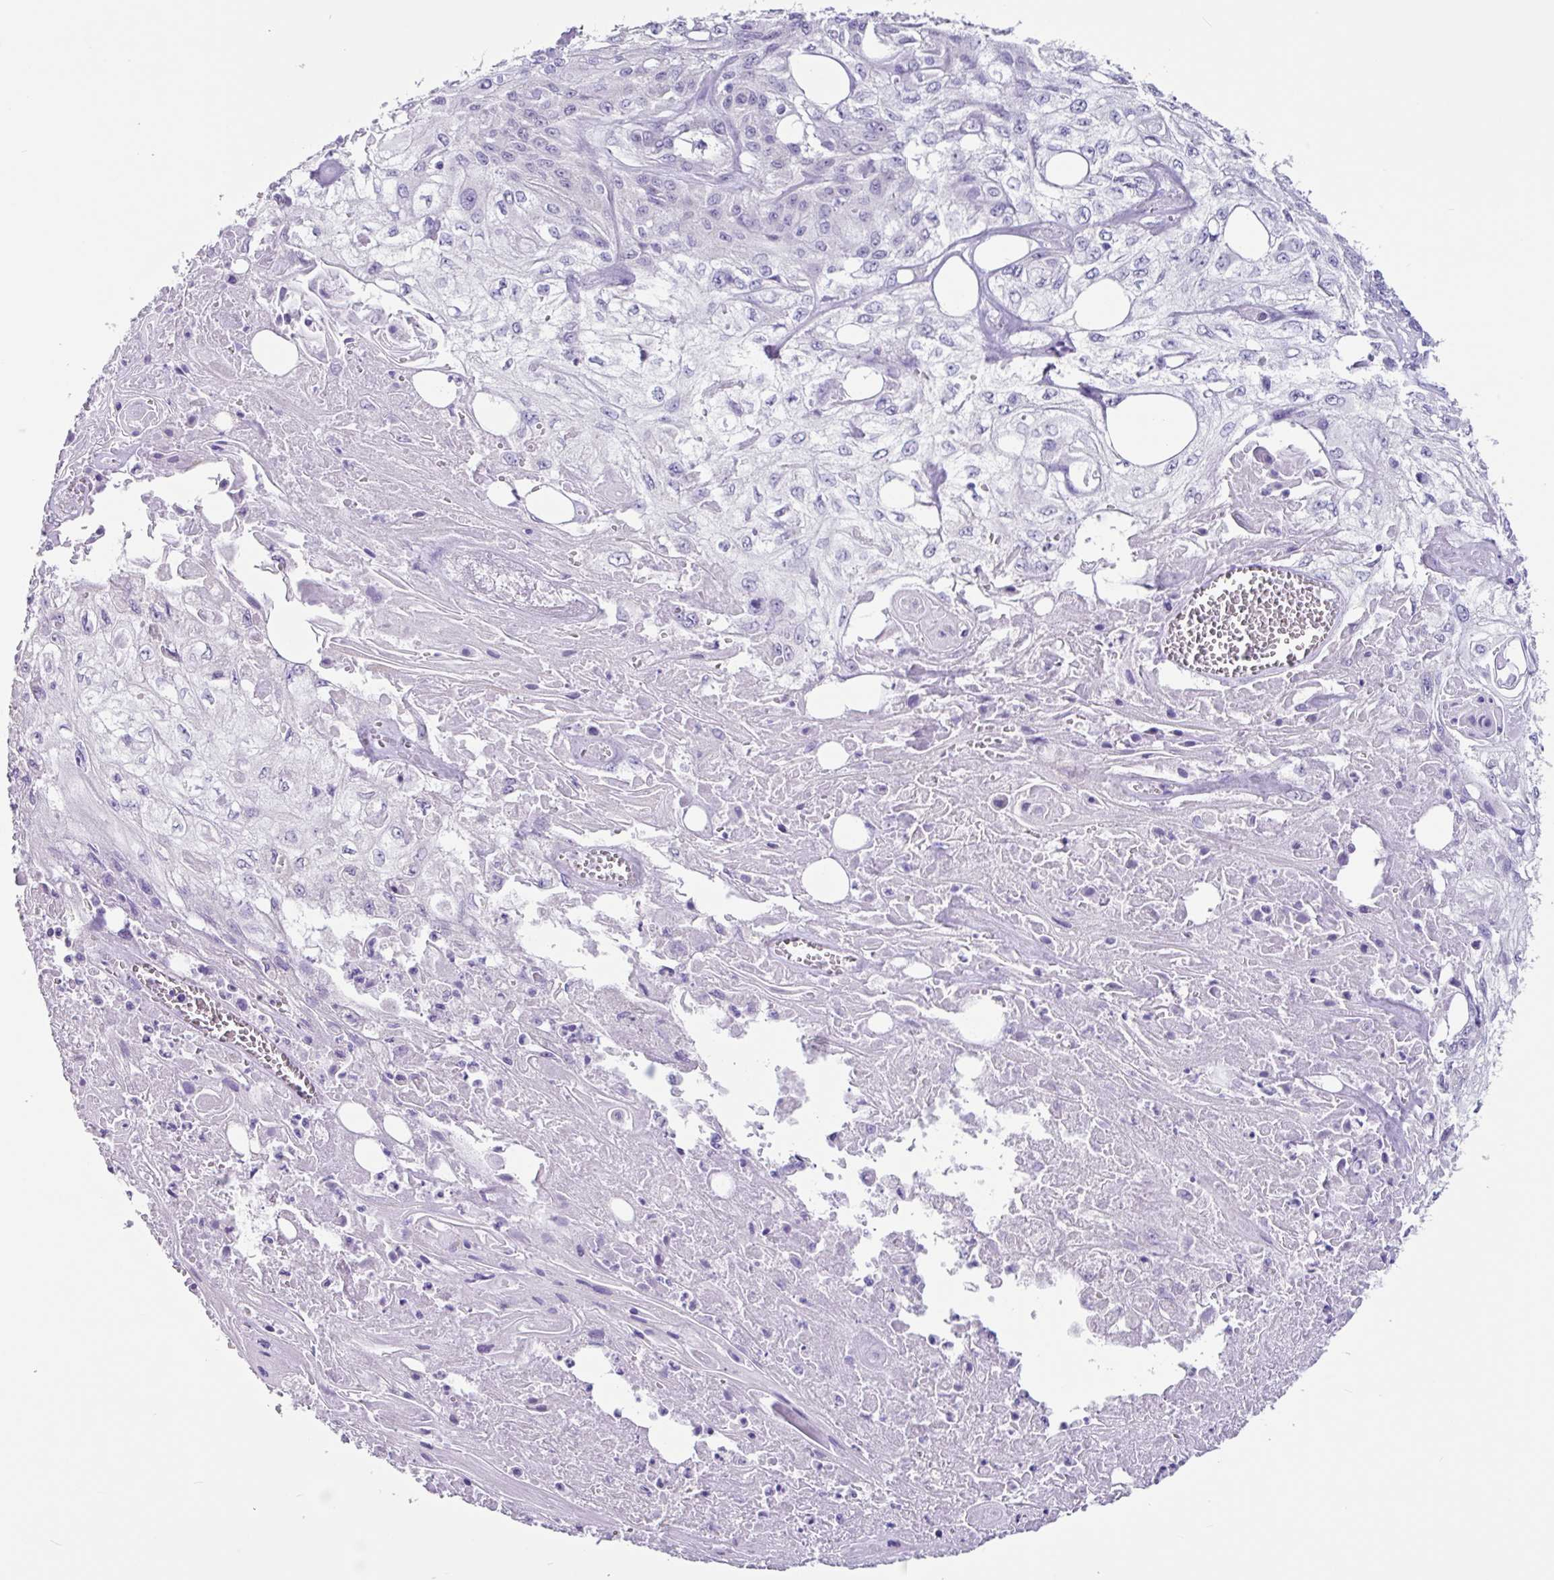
{"staining": {"intensity": "negative", "quantity": "none", "location": "none"}, "tissue": "skin cancer", "cell_type": "Tumor cells", "image_type": "cancer", "snomed": [{"axis": "morphology", "description": "Squamous cell carcinoma, NOS"}, {"axis": "morphology", "description": "Squamous cell carcinoma, metastatic, NOS"}, {"axis": "topography", "description": "Skin"}, {"axis": "topography", "description": "Lymph node"}], "caption": "Tumor cells are negative for brown protein staining in metastatic squamous cell carcinoma (skin).", "gene": "OTX1", "patient": {"sex": "male", "age": 75}}